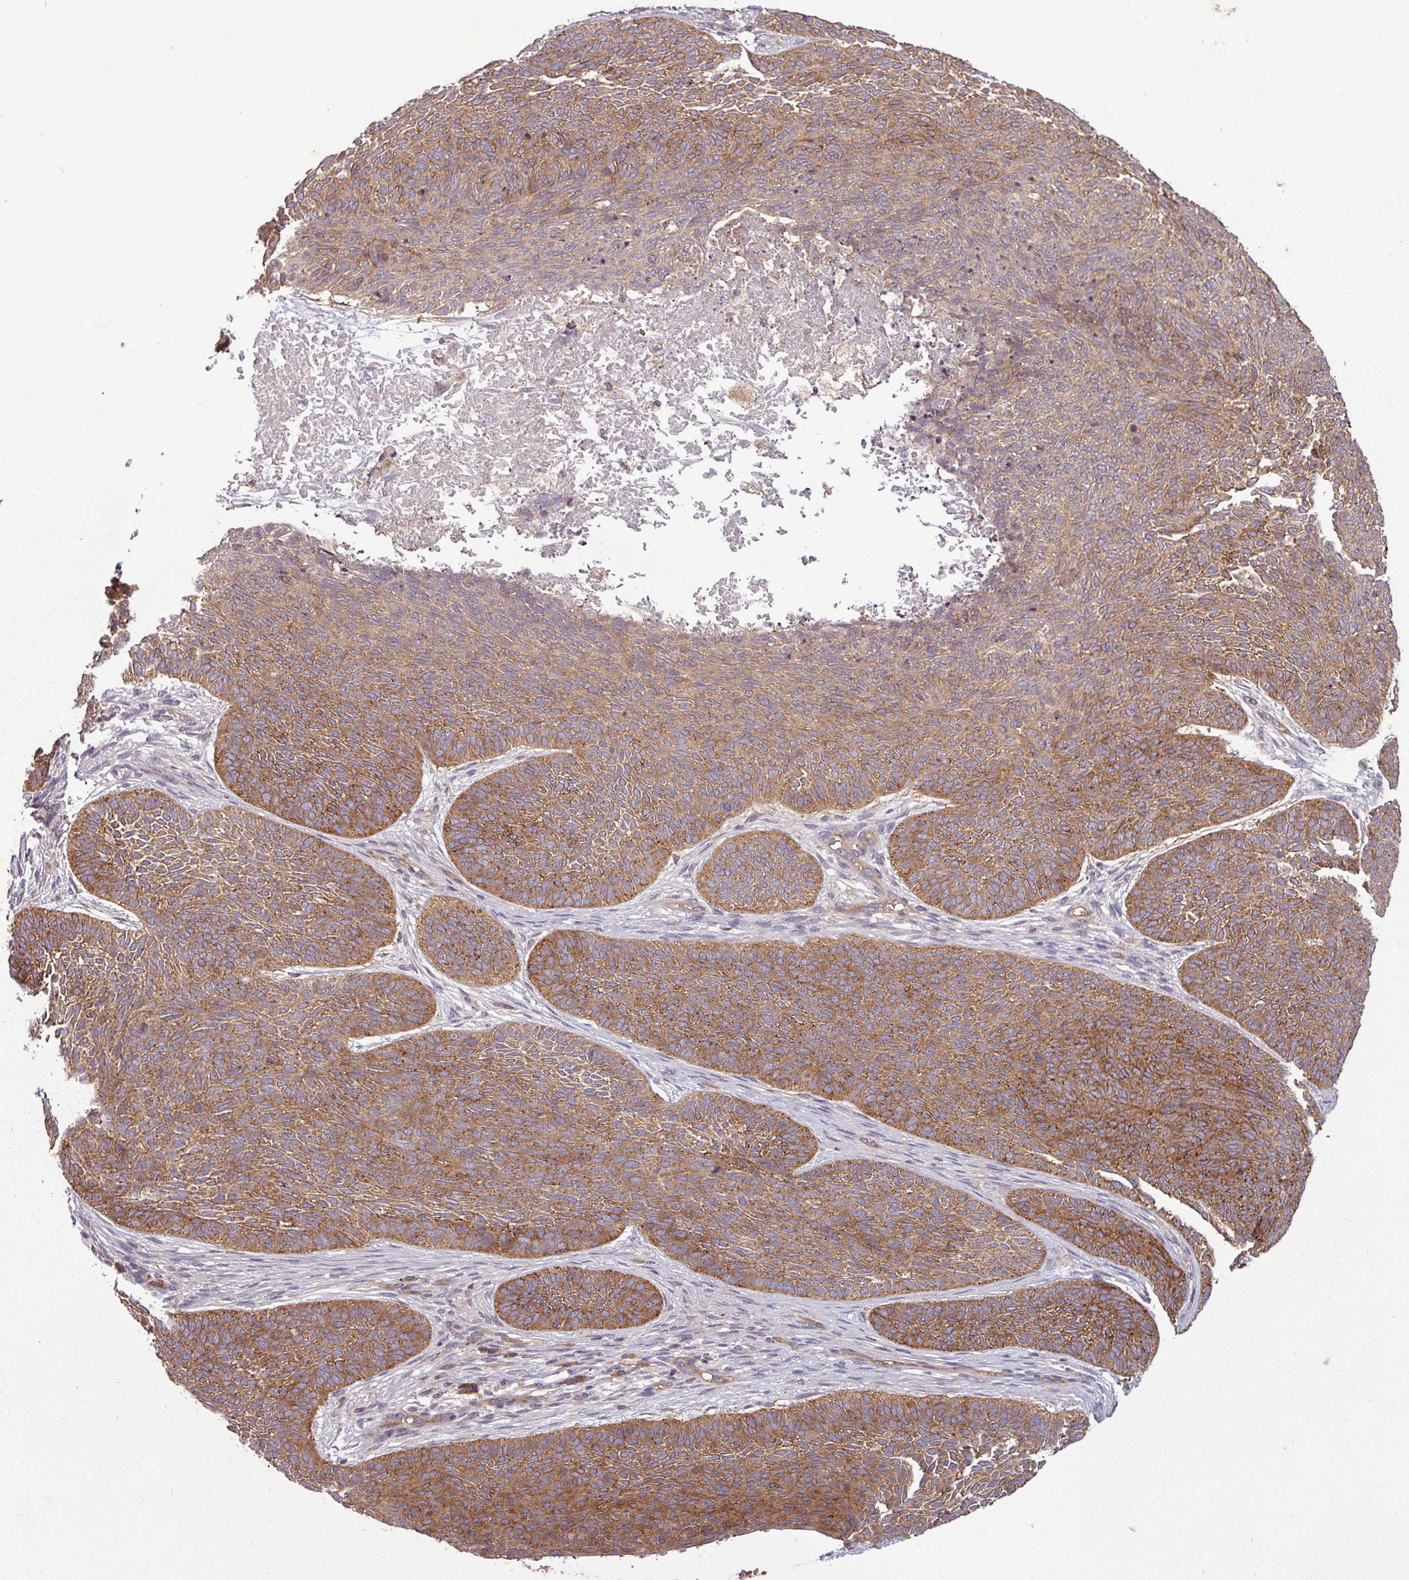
{"staining": {"intensity": "moderate", "quantity": ">75%", "location": "cytoplasmic/membranous"}, "tissue": "skin cancer", "cell_type": "Tumor cells", "image_type": "cancer", "snomed": [{"axis": "morphology", "description": "Basal cell carcinoma"}, {"axis": "topography", "description": "Skin"}], "caption": "Skin cancer (basal cell carcinoma) stained with a protein marker reveals moderate staining in tumor cells.", "gene": "SIRPB2", "patient": {"sex": "male", "age": 85}}